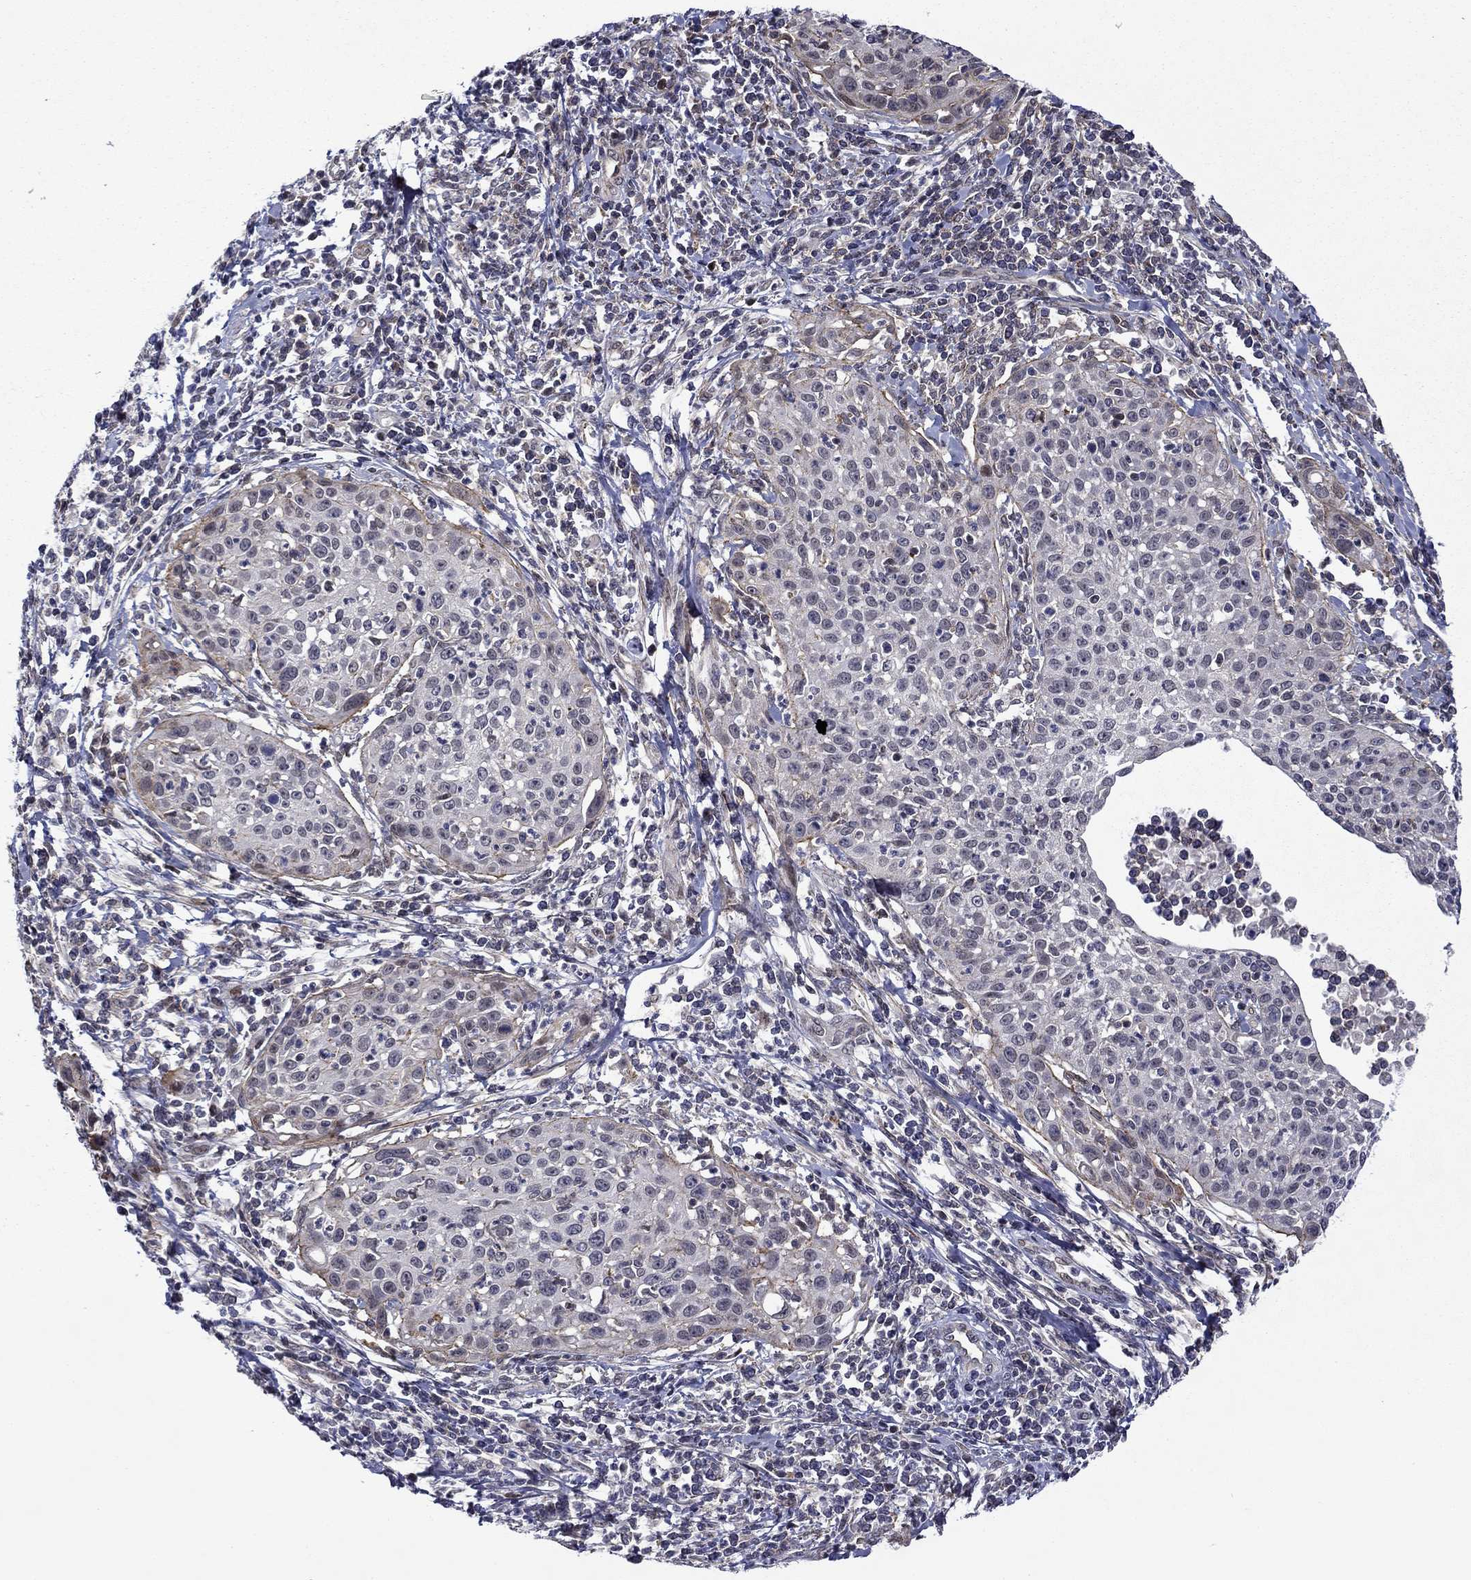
{"staining": {"intensity": "negative", "quantity": "none", "location": "none"}, "tissue": "cervical cancer", "cell_type": "Tumor cells", "image_type": "cancer", "snomed": [{"axis": "morphology", "description": "Squamous cell carcinoma, NOS"}, {"axis": "topography", "description": "Cervix"}], "caption": "Tumor cells show no significant protein positivity in squamous cell carcinoma (cervical).", "gene": "B3GAT1", "patient": {"sex": "female", "age": 26}}